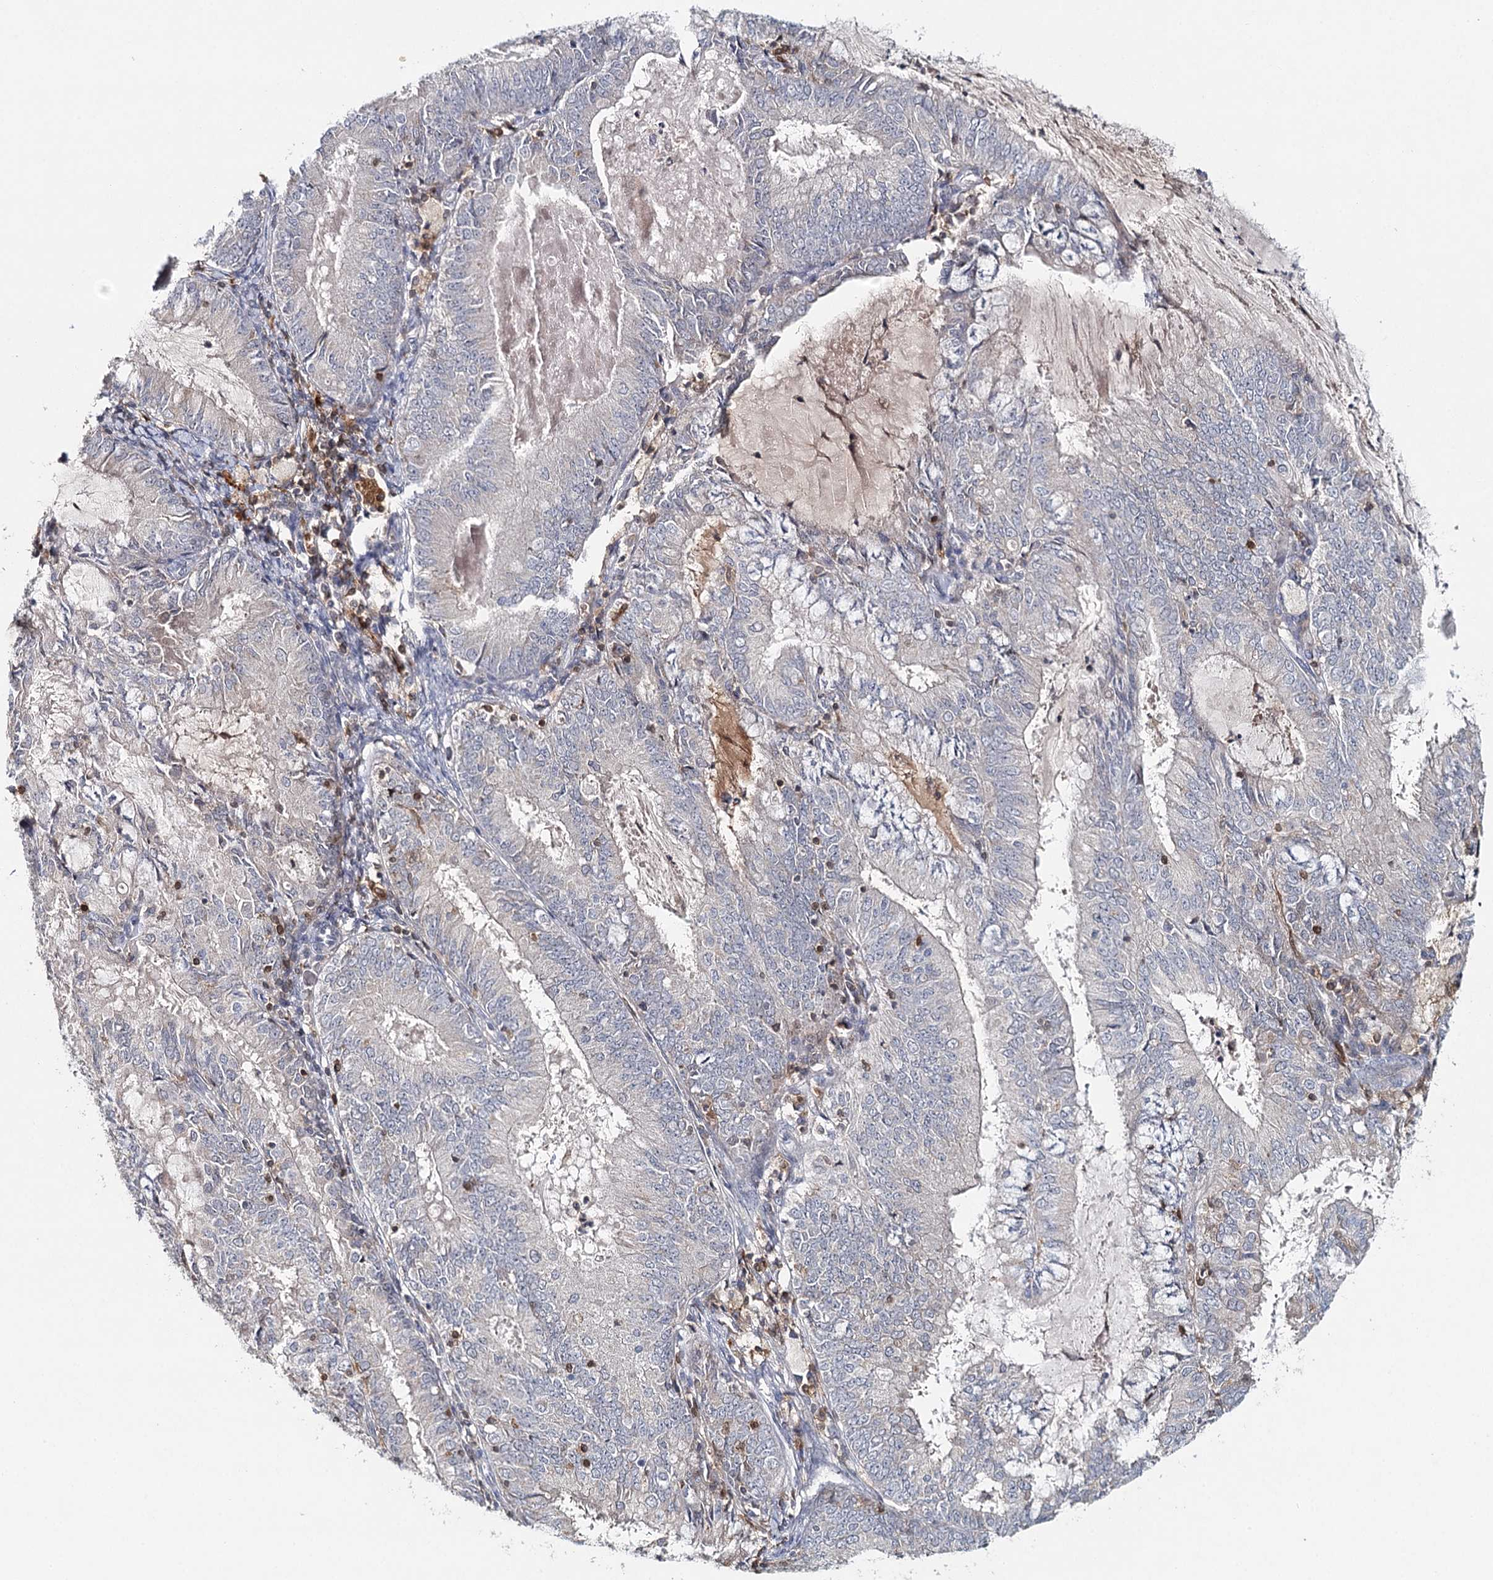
{"staining": {"intensity": "negative", "quantity": "none", "location": "none"}, "tissue": "endometrial cancer", "cell_type": "Tumor cells", "image_type": "cancer", "snomed": [{"axis": "morphology", "description": "Adenocarcinoma, NOS"}, {"axis": "topography", "description": "Endometrium"}], "caption": "A photomicrograph of endometrial adenocarcinoma stained for a protein shows no brown staining in tumor cells.", "gene": "SLC41A2", "patient": {"sex": "female", "age": 57}}